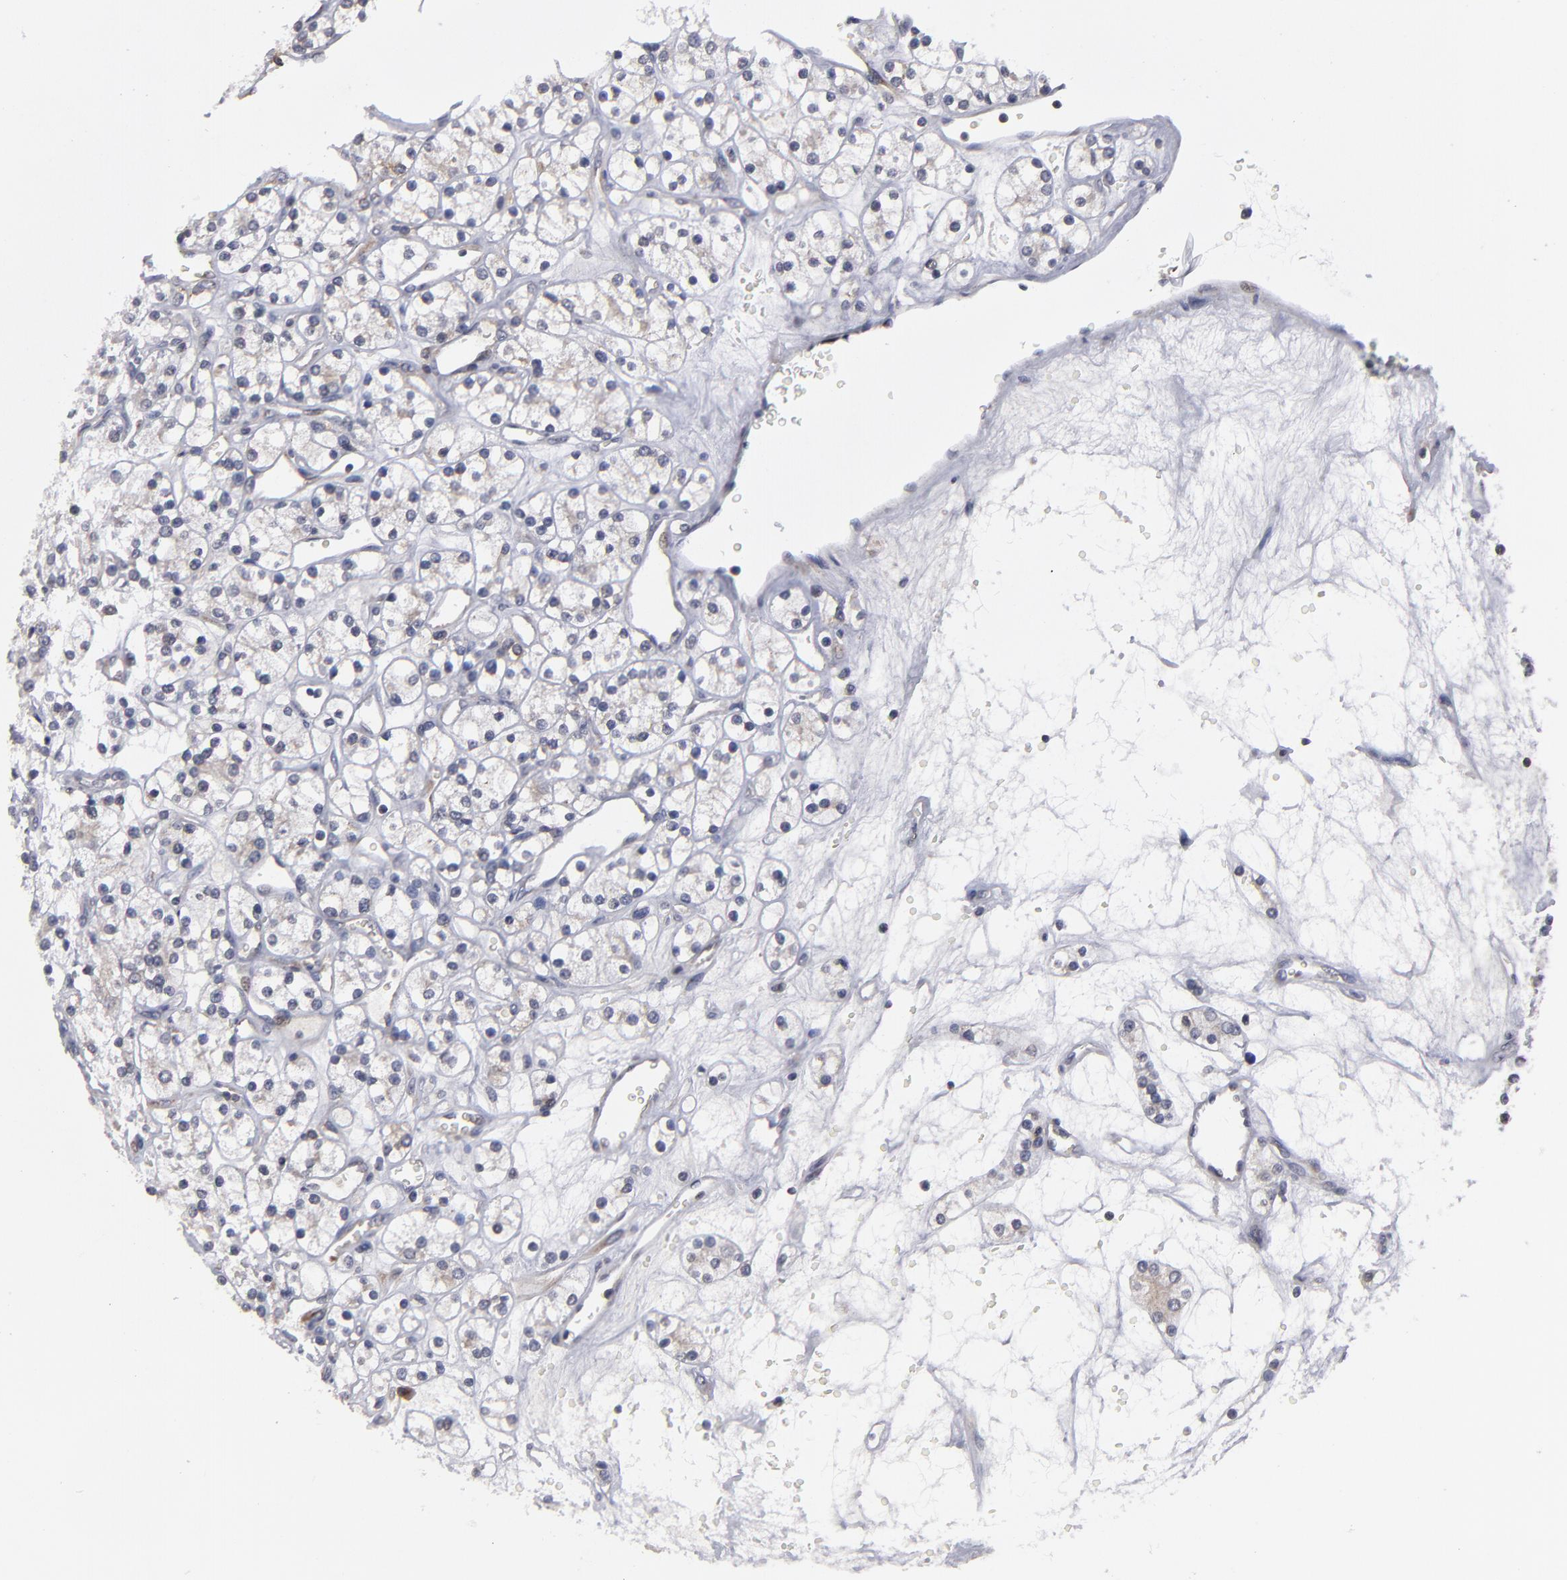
{"staining": {"intensity": "weak", "quantity": "<25%", "location": "cytoplasmic/membranous"}, "tissue": "renal cancer", "cell_type": "Tumor cells", "image_type": "cancer", "snomed": [{"axis": "morphology", "description": "Adenocarcinoma, NOS"}, {"axis": "topography", "description": "Kidney"}], "caption": "This is a photomicrograph of immunohistochemistry (IHC) staining of adenocarcinoma (renal), which shows no staining in tumor cells. The staining was performed using DAB (3,3'-diaminobenzidine) to visualize the protein expression in brown, while the nuclei were stained in blue with hematoxylin (Magnification: 20x).", "gene": "CEP97", "patient": {"sex": "female", "age": 62}}